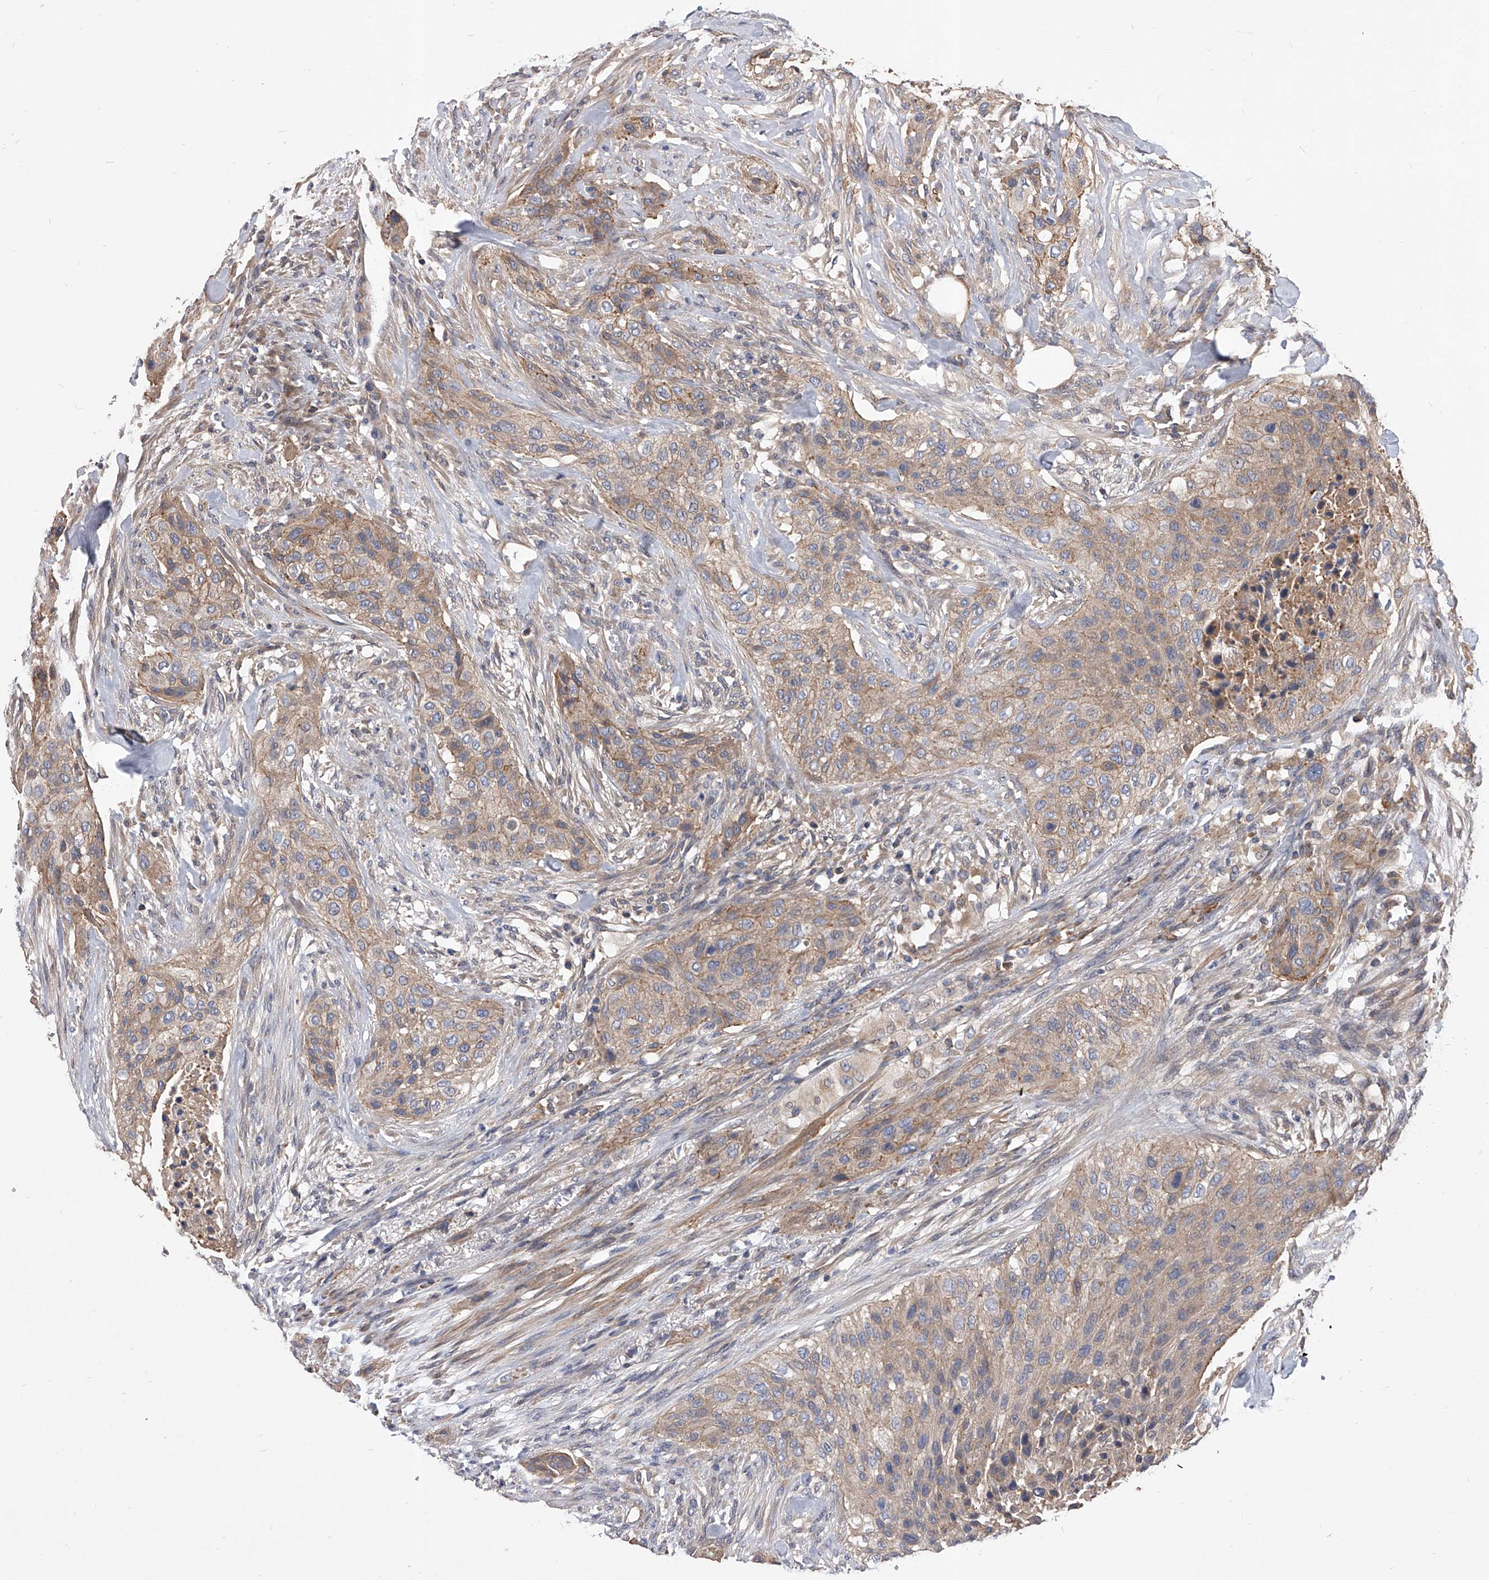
{"staining": {"intensity": "moderate", "quantity": ">75%", "location": "cytoplasmic/membranous"}, "tissue": "urothelial cancer", "cell_type": "Tumor cells", "image_type": "cancer", "snomed": [{"axis": "morphology", "description": "Urothelial carcinoma, High grade"}, {"axis": "topography", "description": "Urinary bladder"}], "caption": "About >75% of tumor cells in human urothelial cancer exhibit moderate cytoplasmic/membranous protein staining as visualized by brown immunohistochemical staining.", "gene": "CUL7", "patient": {"sex": "male", "age": 35}}